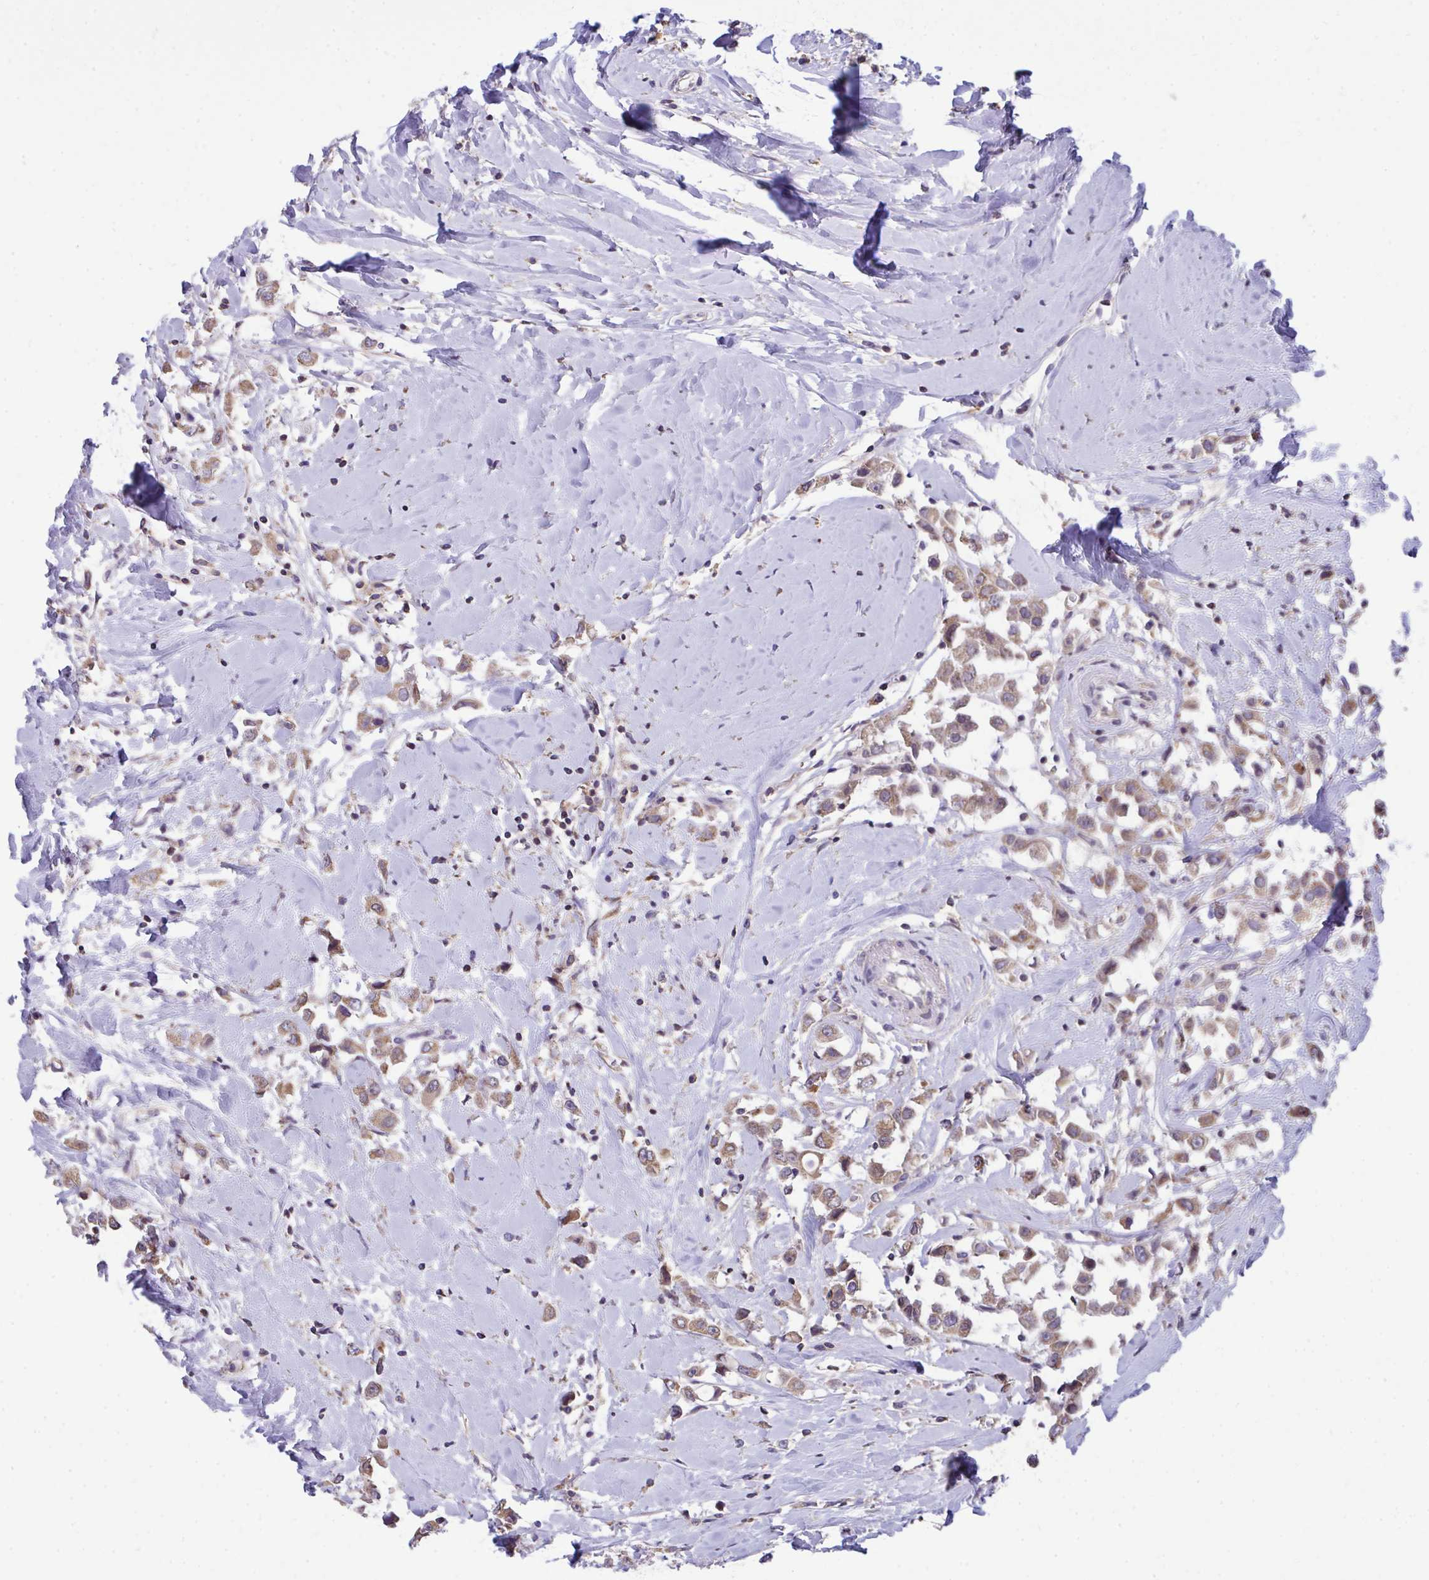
{"staining": {"intensity": "weak", "quantity": ">75%", "location": "cytoplasmic/membranous"}, "tissue": "breast cancer", "cell_type": "Tumor cells", "image_type": "cancer", "snomed": [{"axis": "morphology", "description": "Duct carcinoma"}, {"axis": "topography", "description": "Breast"}], "caption": "IHC staining of intraductal carcinoma (breast), which displays low levels of weak cytoplasmic/membranous expression in about >75% of tumor cells indicating weak cytoplasmic/membranous protein staining. The staining was performed using DAB (brown) for protein detection and nuclei were counterstained in hematoxylin (blue).", "gene": "PPM1H", "patient": {"sex": "female", "age": 61}}